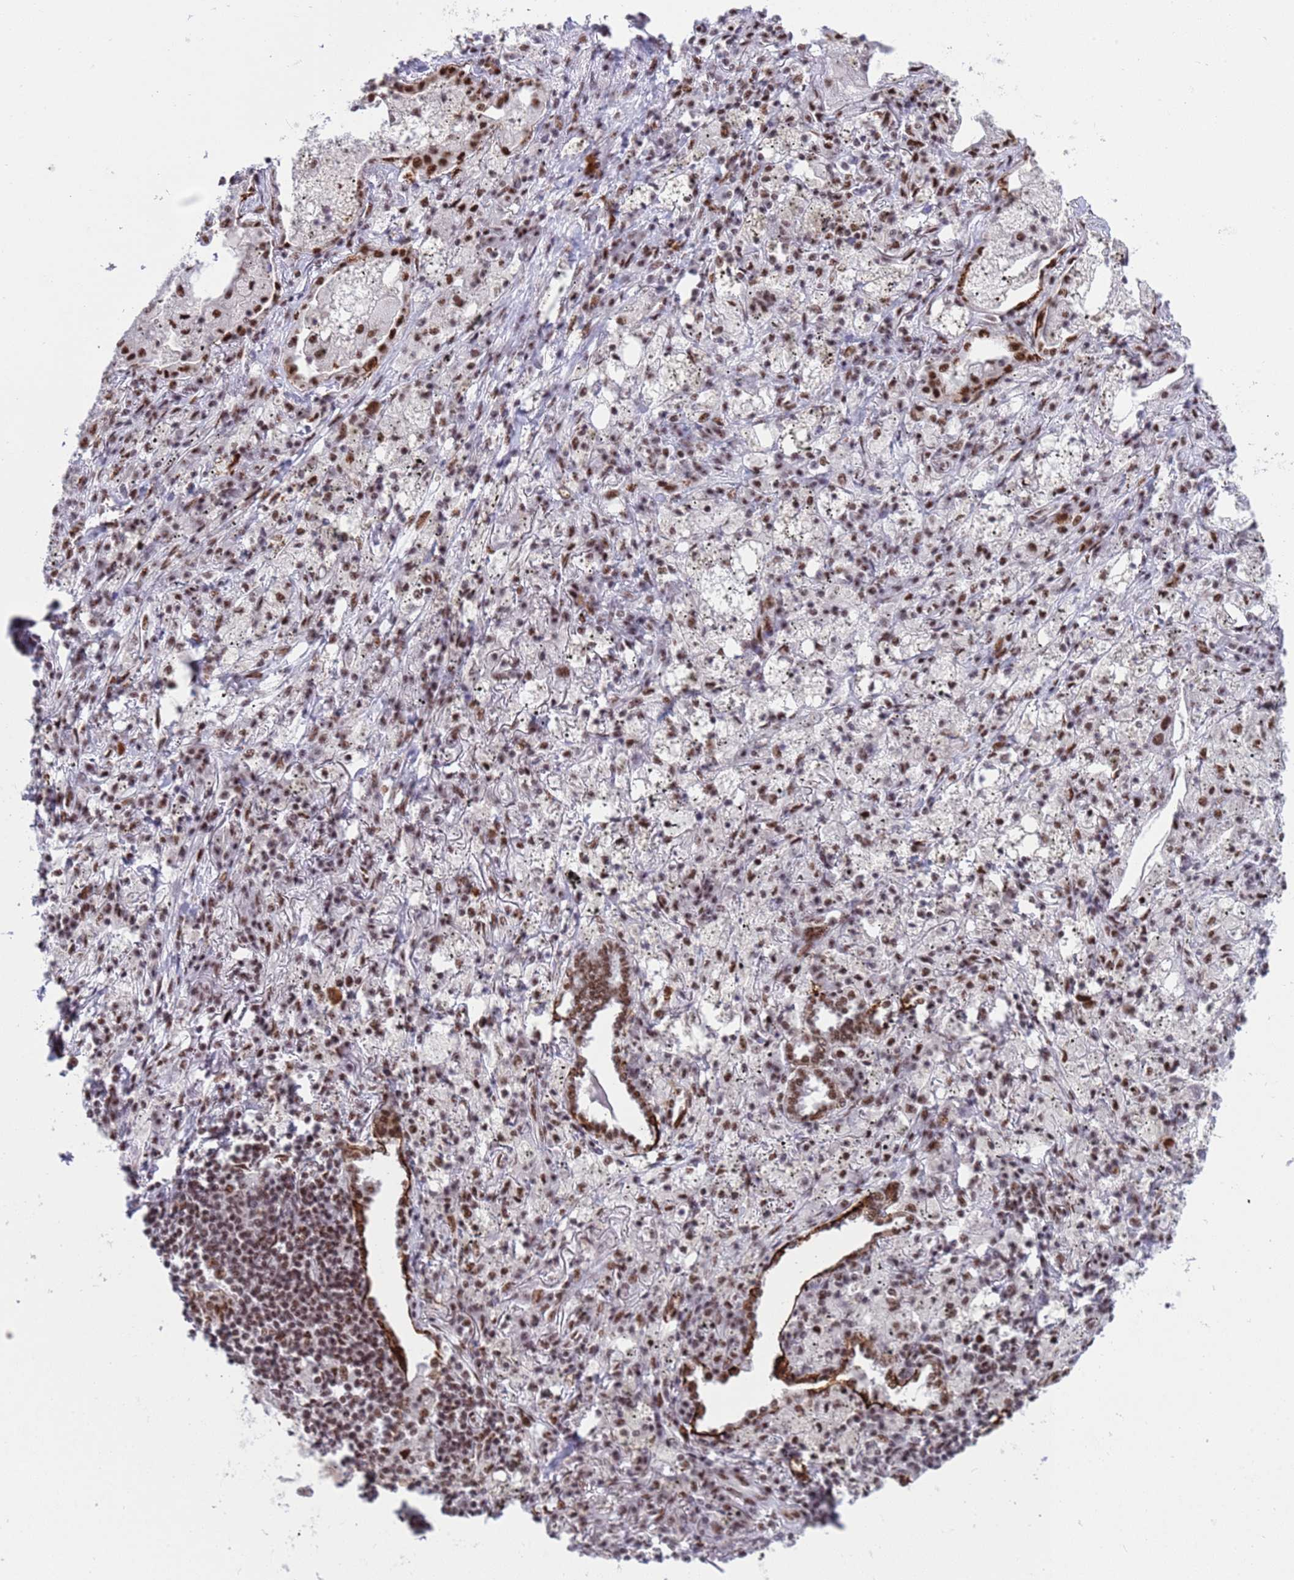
{"staining": {"intensity": "strong", "quantity": ">75%", "location": "nuclear"}, "tissue": "lung cancer", "cell_type": "Tumor cells", "image_type": "cancer", "snomed": [{"axis": "morphology", "description": "Squamous cell carcinoma, NOS"}, {"axis": "topography", "description": "Lung"}], "caption": "Immunohistochemistry of lung cancer (squamous cell carcinoma) reveals high levels of strong nuclear expression in about >75% of tumor cells. (Brightfield microscopy of DAB IHC at high magnification).", "gene": "THOC2", "patient": {"sex": "female", "age": 63}}